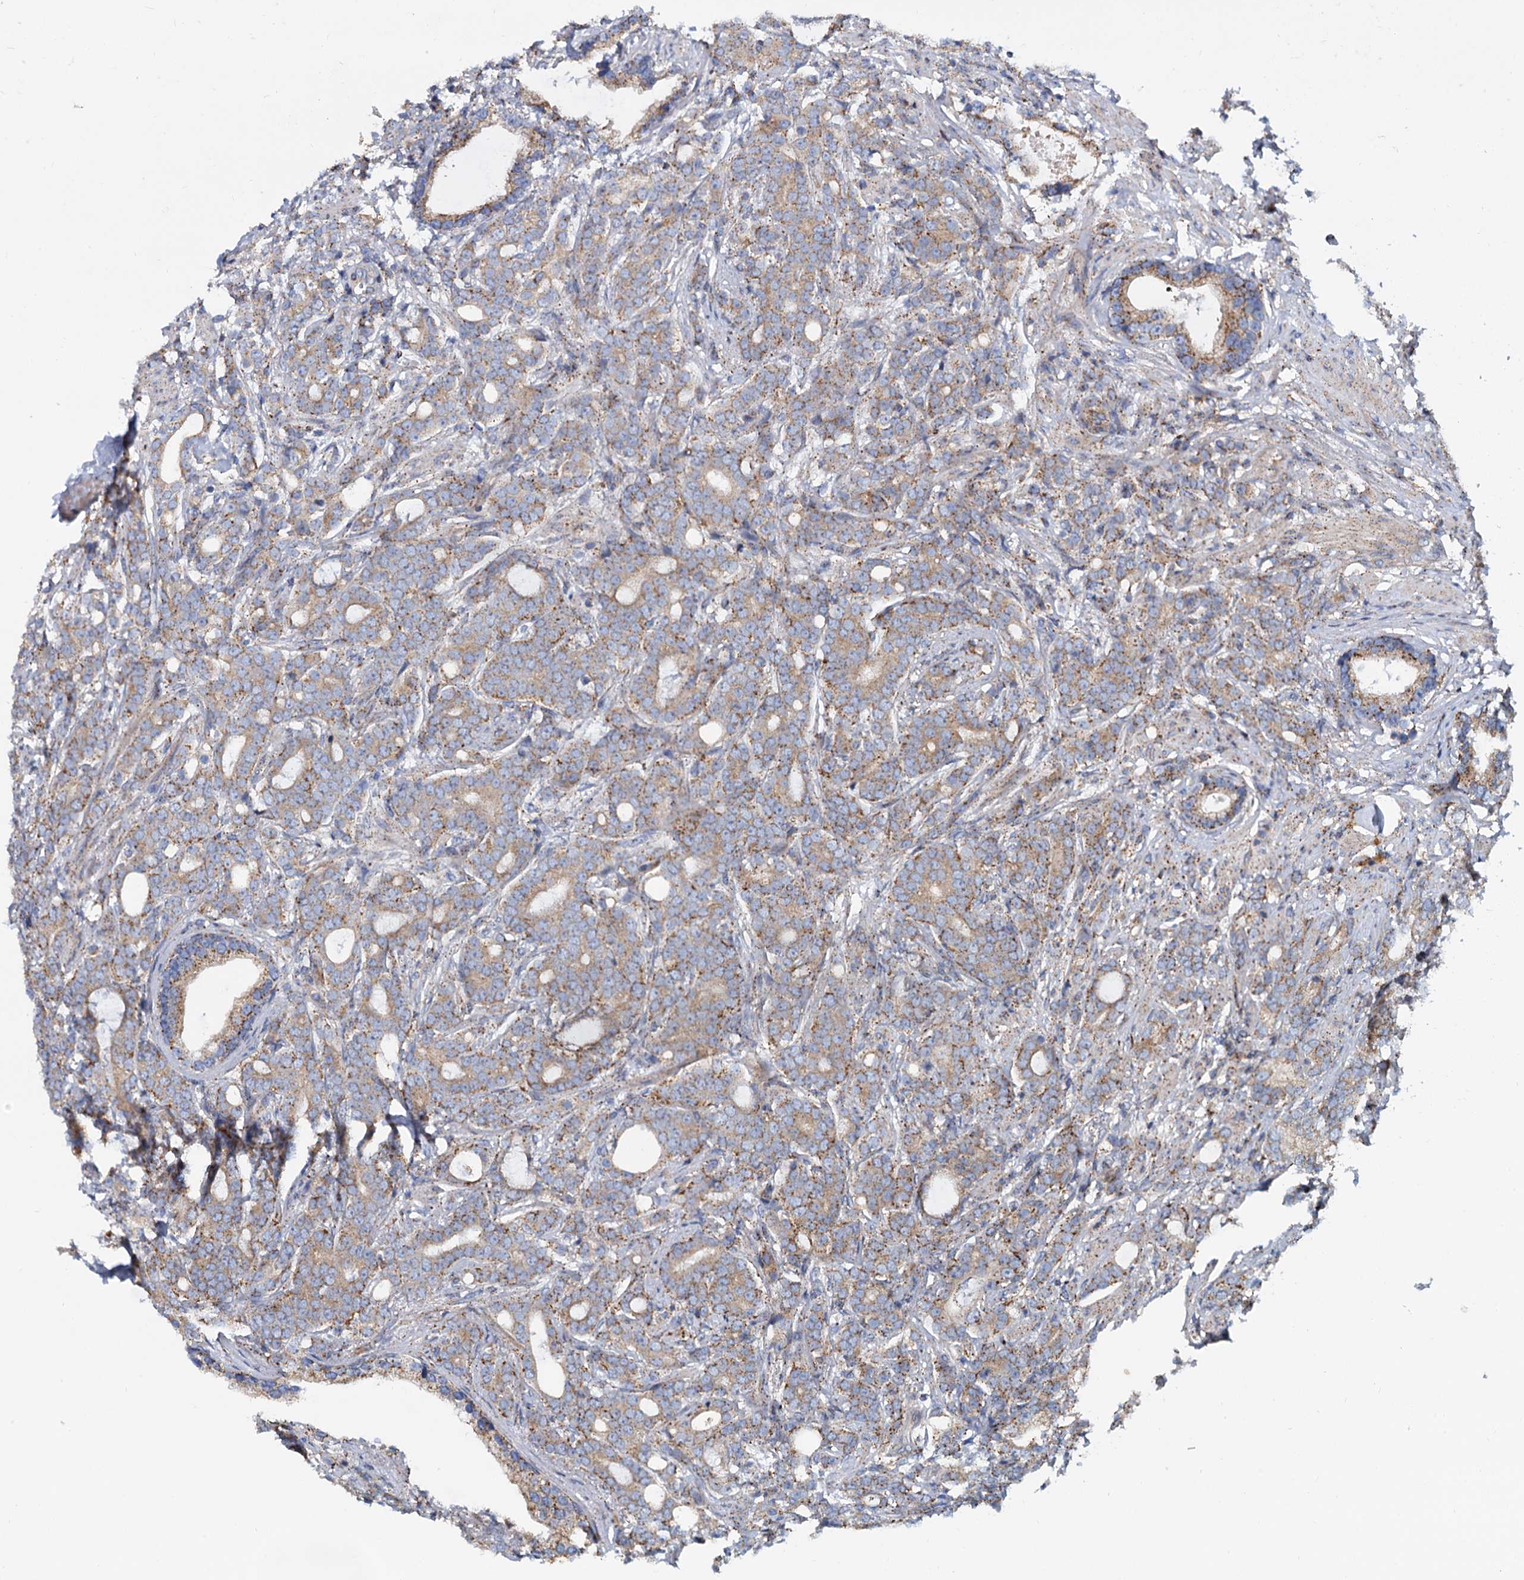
{"staining": {"intensity": "moderate", "quantity": "25%-75%", "location": "cytoplasmic/membranous"}, "tissue": "prostate cancer", "cell_type": "Tumor cells", "image_type": "cancer", "snomed": [{"axis": "morphology", "description": "Adenocarcinoma, Low grade"}, {"axis": "topography", "description": "Prostate"}], "caption": "The image demonstrates staining of prostate cancer (low-grade adenocarcinoma), revealing moderate cytoplasmic/membranous protein positivity (brown color) within tumor cells. (IHC, brightfield microscopy, high magnification).", "gene": "PSEN1", "patient": {"sex": "male", "age": 71}}